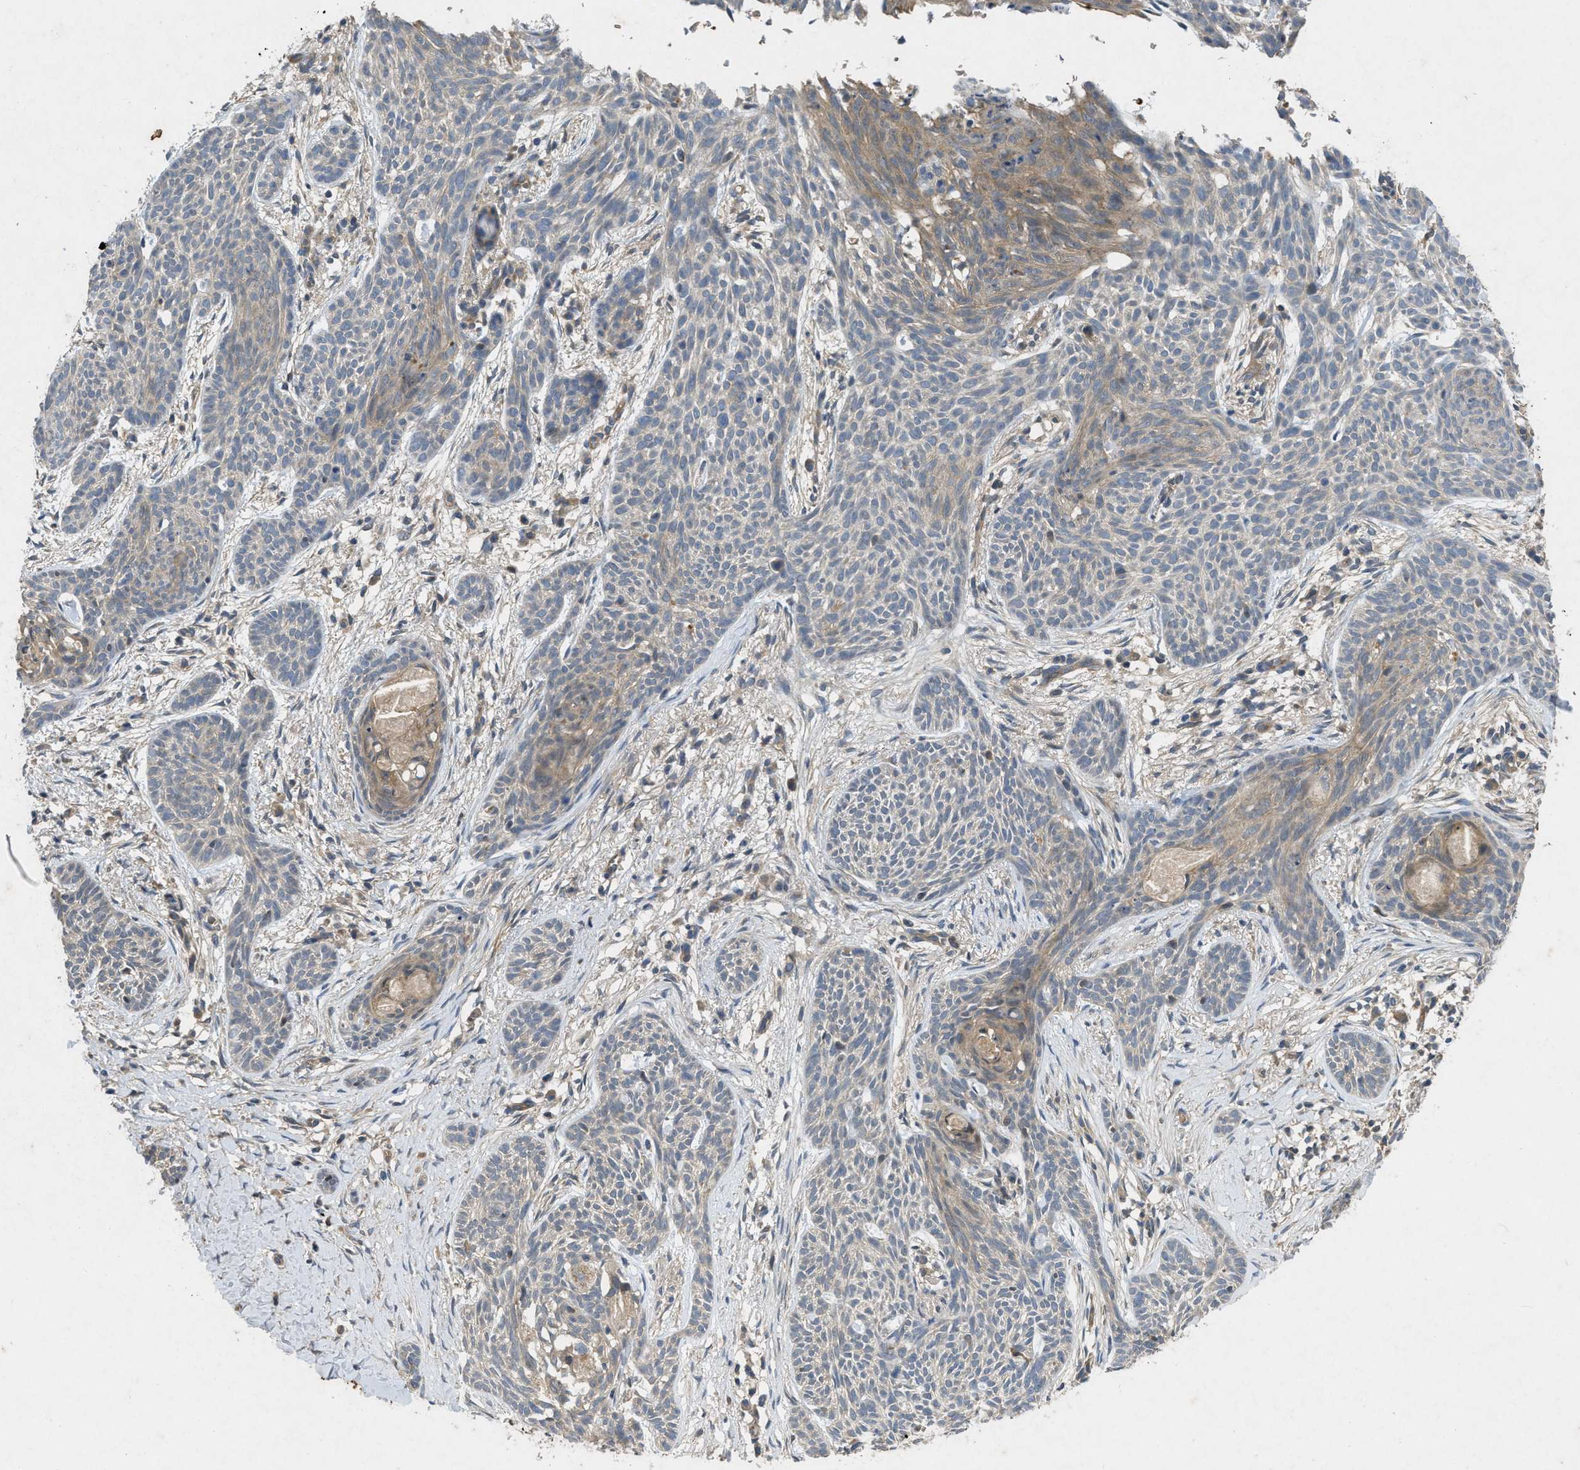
{"staining": {"intensity": "negative", "quantity": "none", "location": "none"}, "tissue": "skin cancer", "cell_type": "Tumor cells", "image_type": "cancer", "snomed": [{"axis": "morphology", "description": "Basal cell carcinoma"}, {"axis": "topography", "description": "Skin"}], "caption": "High magnification brightfield microscopy of skin cancer stained with DAB (3,3'-diaminobenzidine) (brown) and counterstained with hematoxylin (blue): tumor cells show no significant positivity.", "gene": "PPP3CA", "patient": {"sex": "female", "age": 59}}